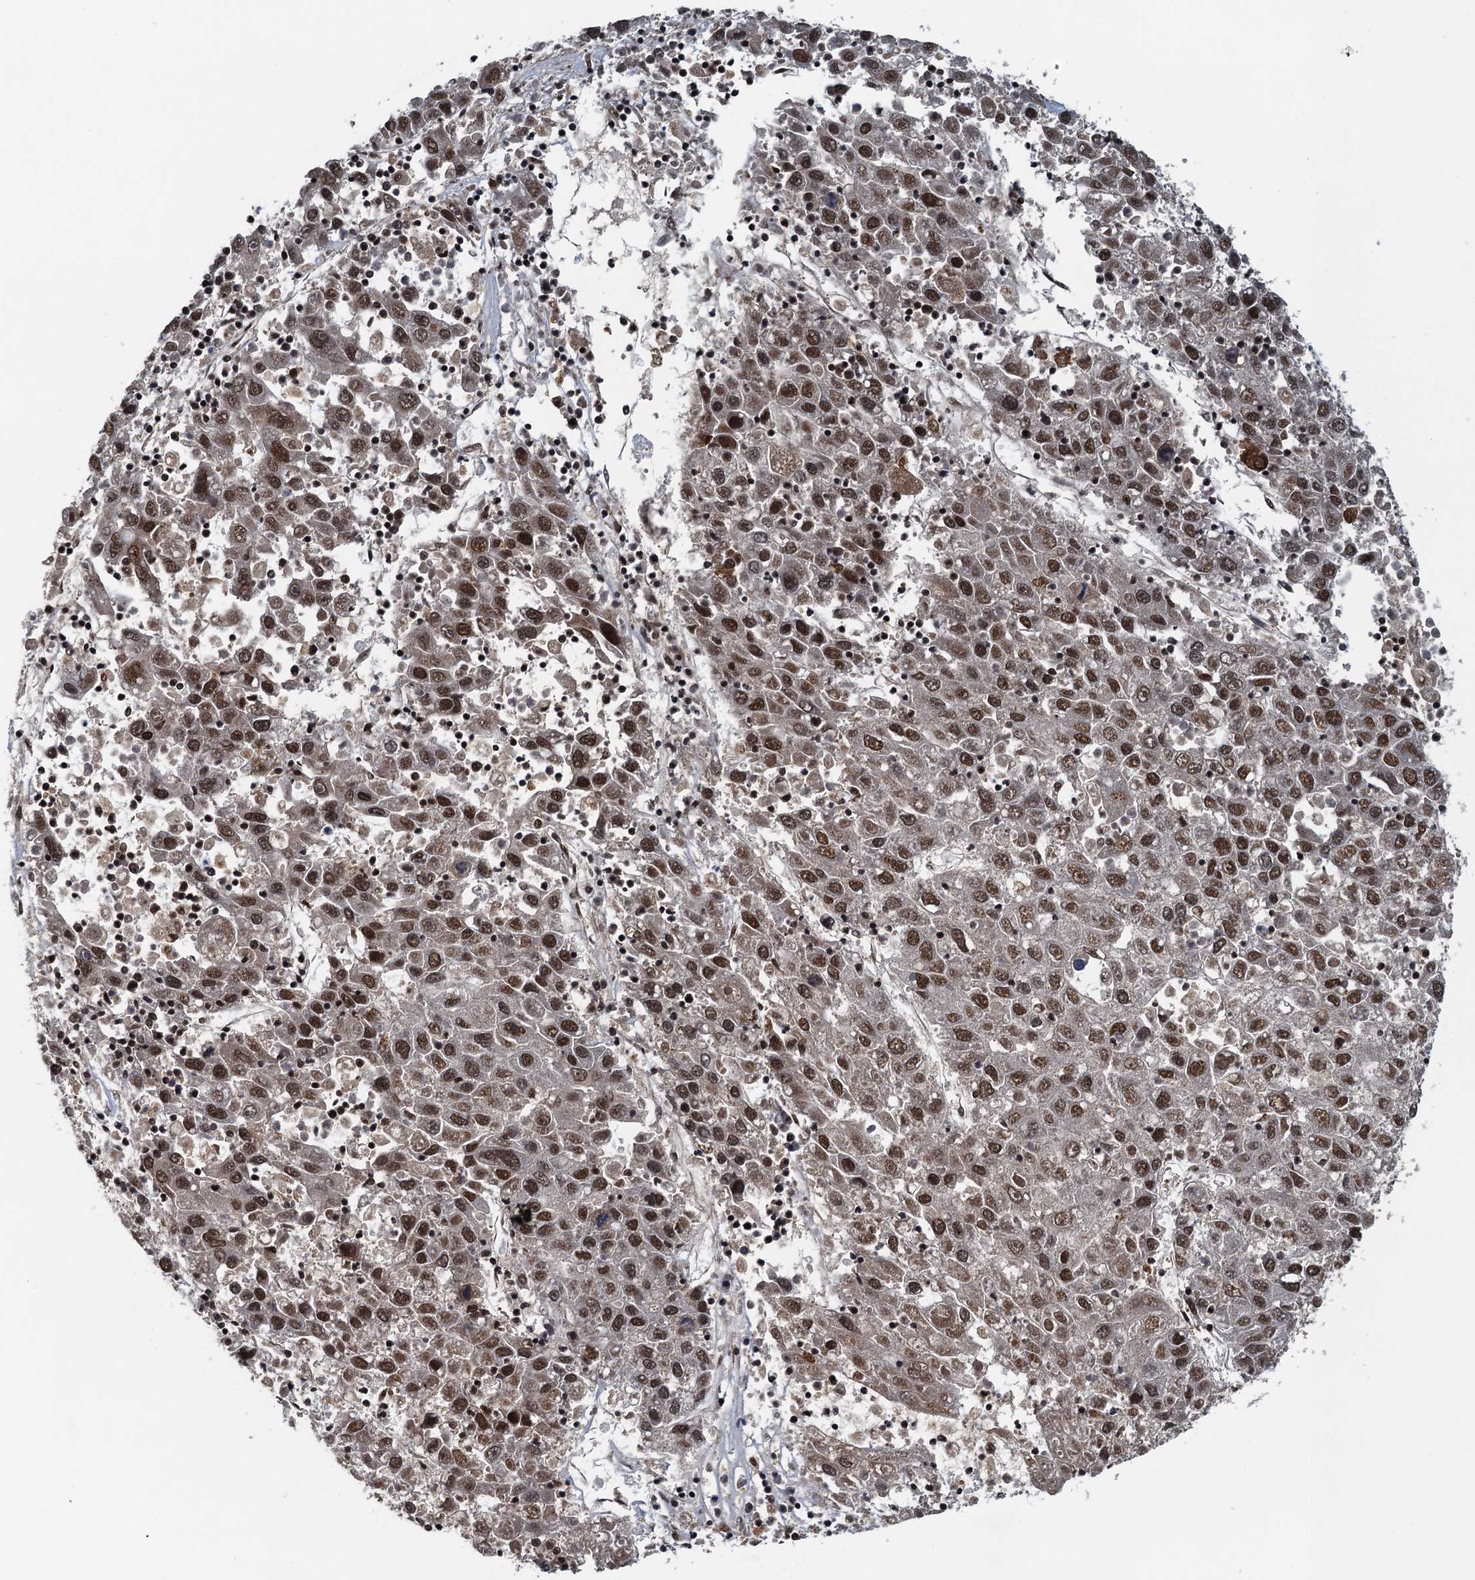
{"staining": {"intensity": "strong", "quantity": "25%-75%", "location": "nuclear"}, "tissue": "liver cancer", "cell_type": "Tumor cells", "image_type": "cancer", "snomed": [{"axis": "morphology", "description": "Carcinoma, Hepatocellular, NOS"}, {"axis": "topography", "description": "Liver"}], "caption": "A photomicrograph of hepatocellular carcinoma (liver) stained for a protein exhibits strong nuclear brown staining in tumor cells.", "gene": "ZC3H18", "patient": {"sex": "male", "age": 49}}